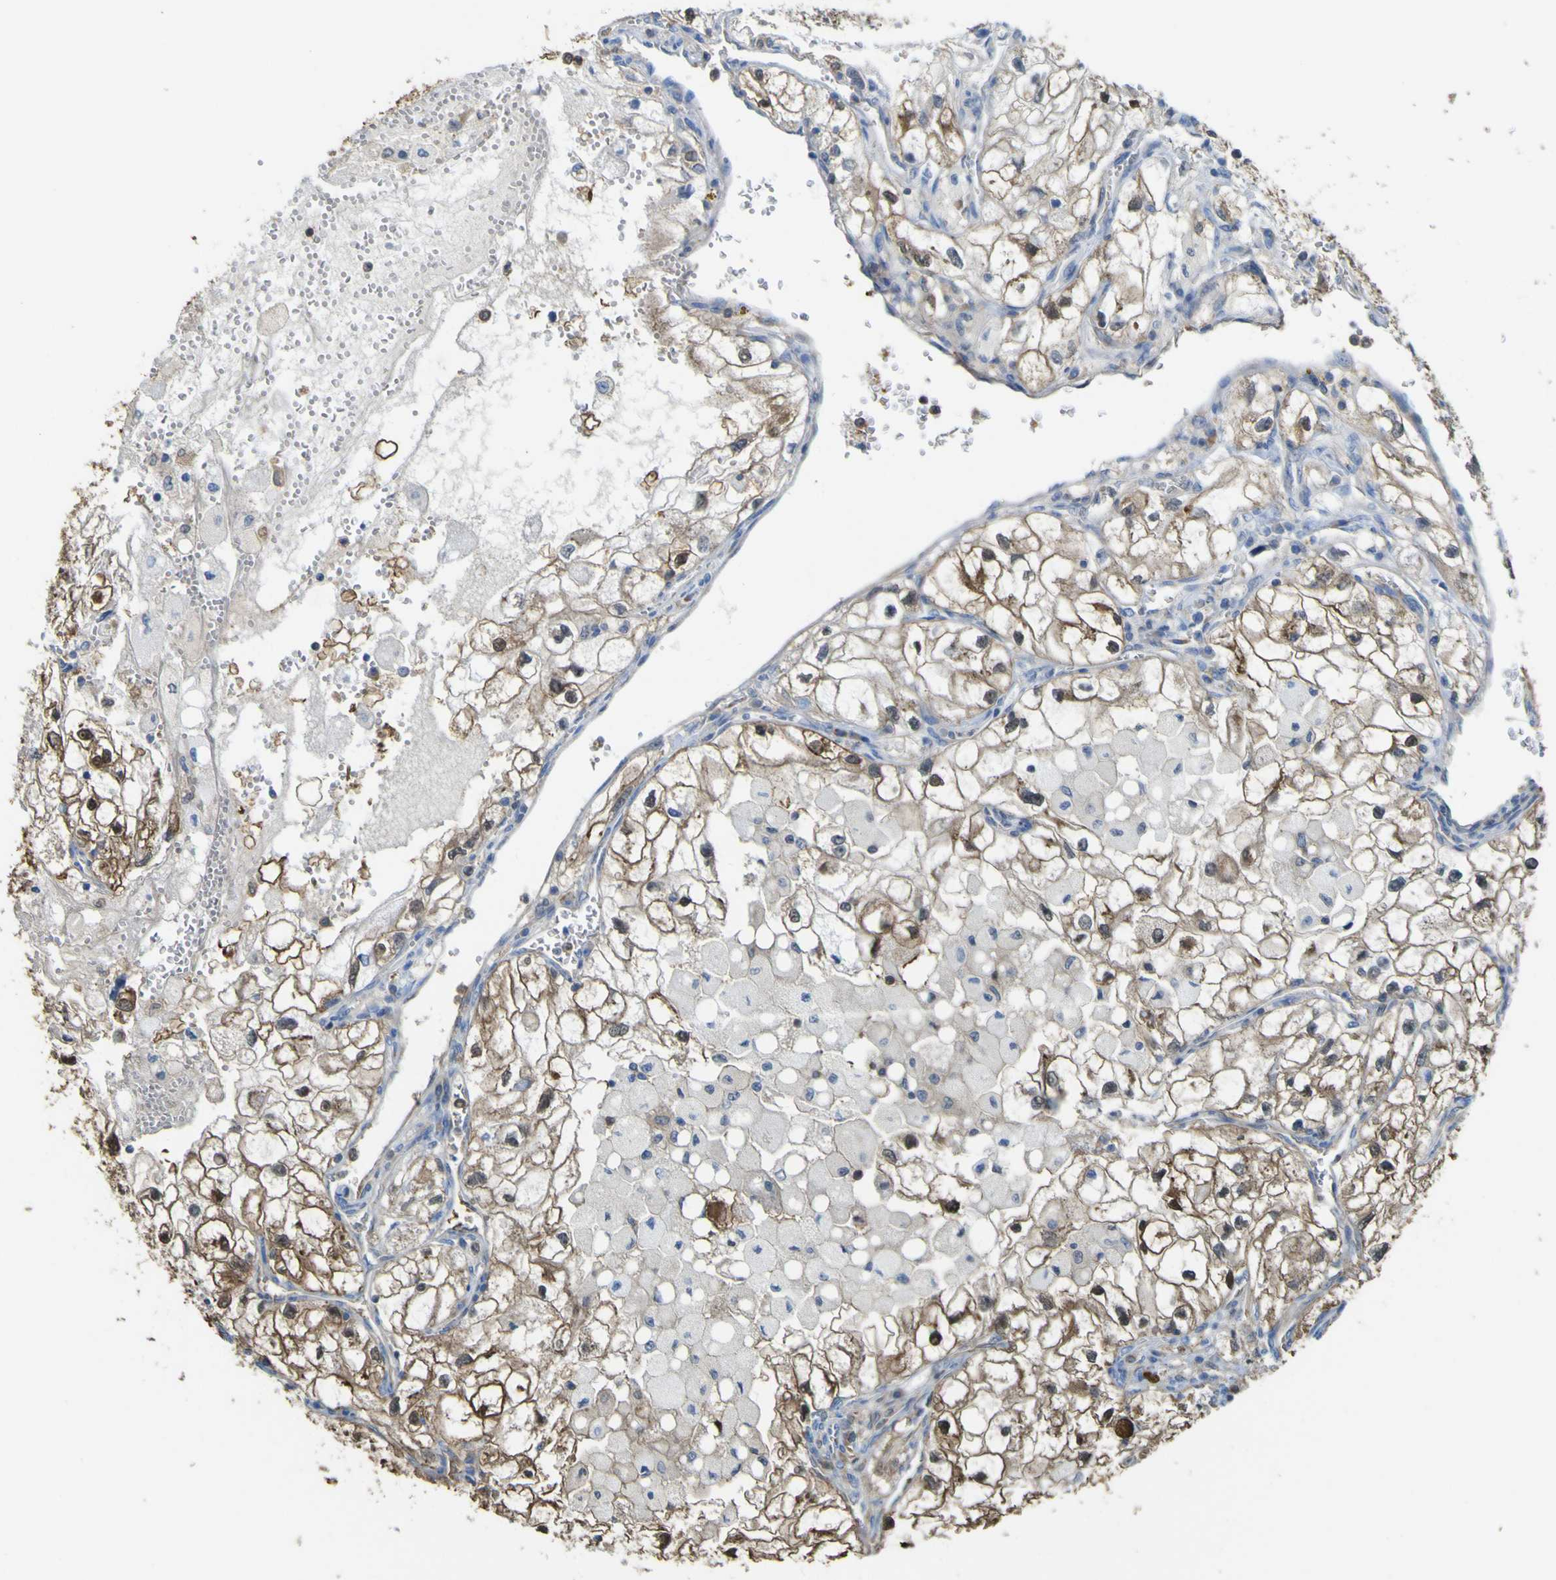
{"staining": {"intensity": "moderate", "quantity": ">75%", "location": "cytoplasmic/membranous"}, "tissue": "renal cancer", "cell_type": "Tumor cells", "image_type": "cancer", "snomed": [{"axis": "morphology", "description": "Adenocarcinoma, NOS"}, {"axis": "topography", "description": "Kidney"}], "caption": "The histopathology image reveals immunohistochemical staining of adenocarcinoma (renal). There is moderate cytoplasmic/membranous staining is seen in about >75% of tumor cells. (DAB IHC with brightfield microscopy, high magnification).", "gene": "ABHD3", "patient": {"sex": "female", "age": 70}}